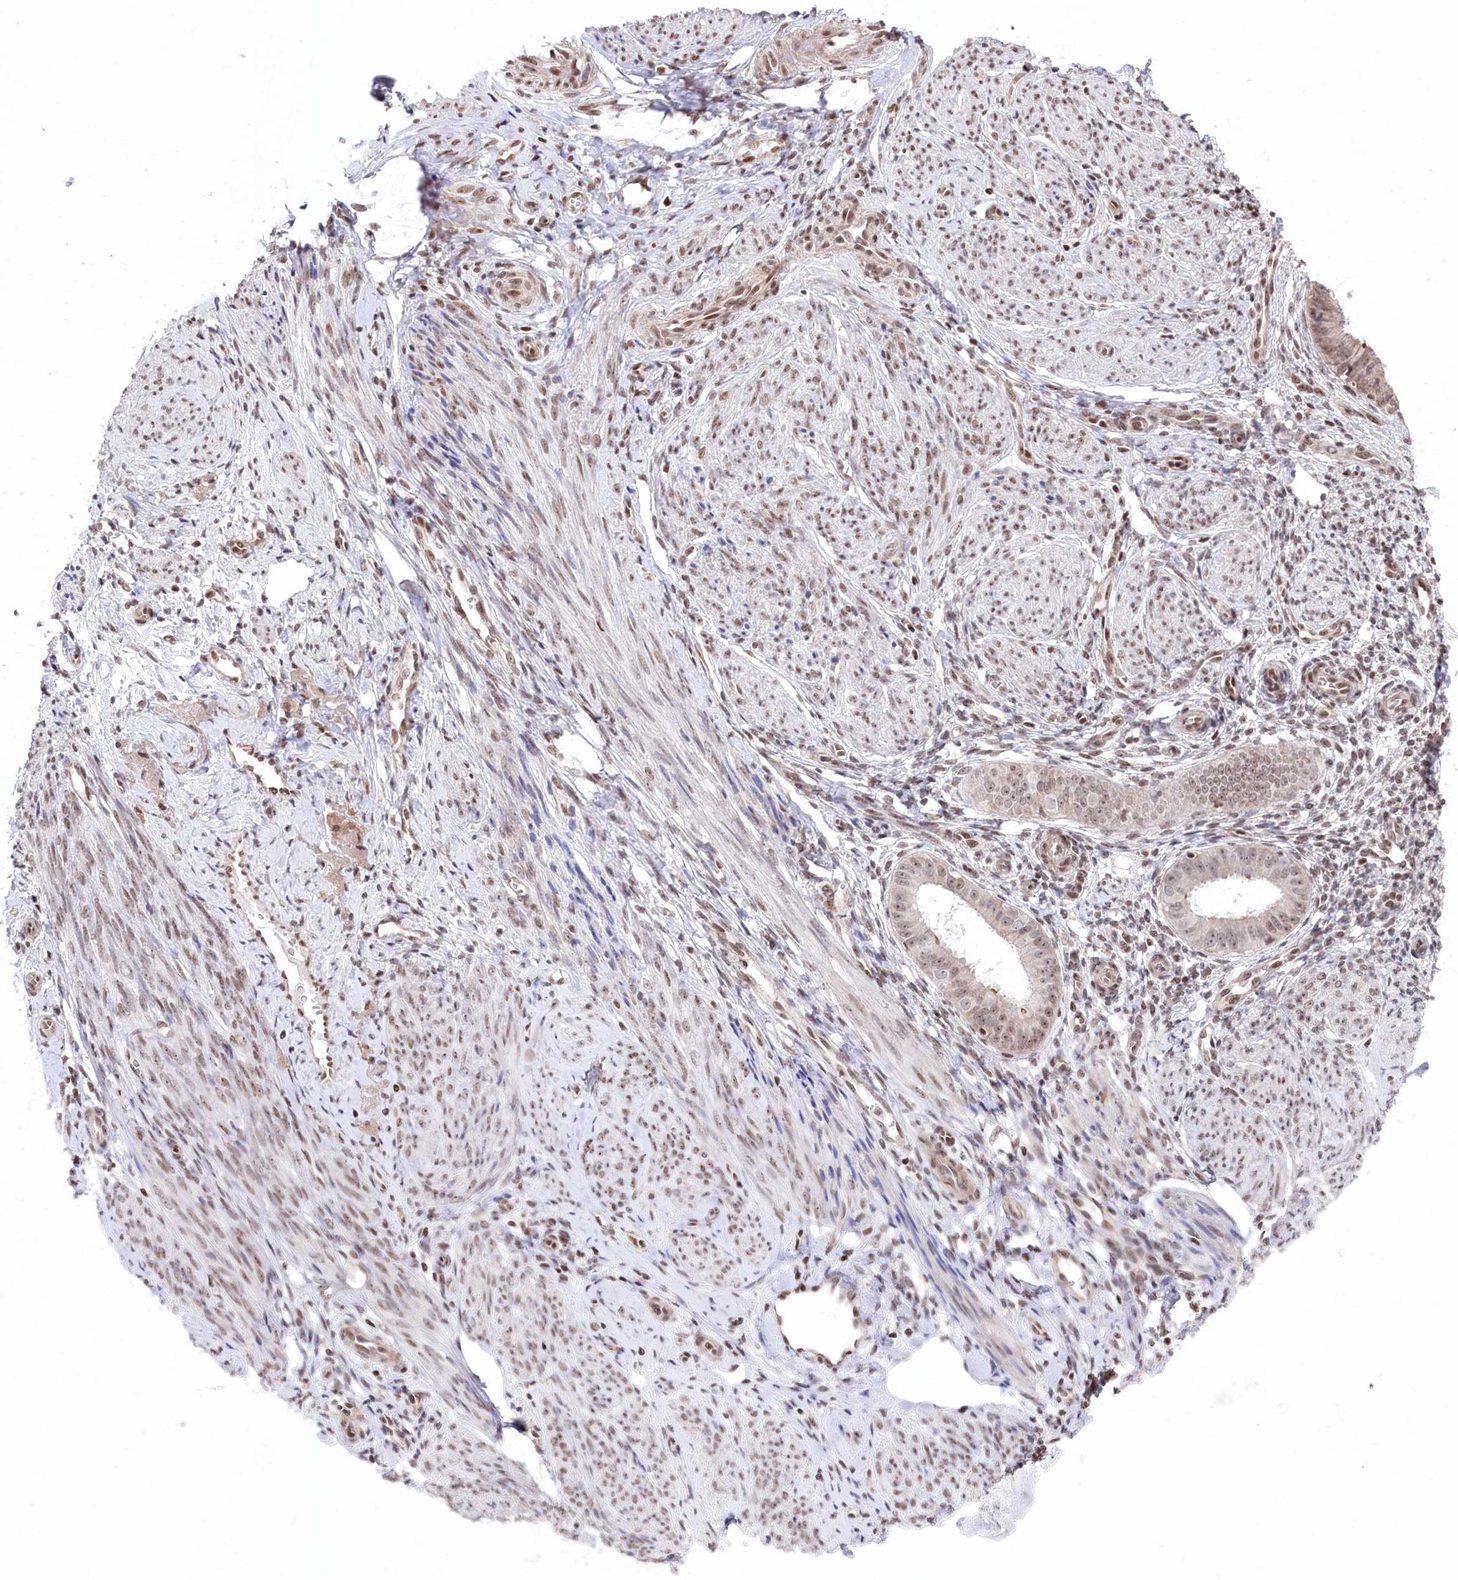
{"staining": {"intensity": "negative", "quantity": "none", "location": "none"}, "tissue": "endometrium", "cell_type": "Cells in endometrial stroma", "image_type": "normal", "snomed": [{"axis": "morphology", "description": "Normal tissue, NOS"}, {"axis": "topography", "description": "Uterus"}, {"axis": "topography", "description": "Endometrium"}], "caption": "This photomicrograph is of unremarkable endometrium stained with immunohistochemistry (IHC) to label a protein in brown with the nuclei are counter-stained blue. There is no expression in cells in endometrial stroma.", "gene": "CGGBP1", "patient": {"sex": "female", "age": 48}}